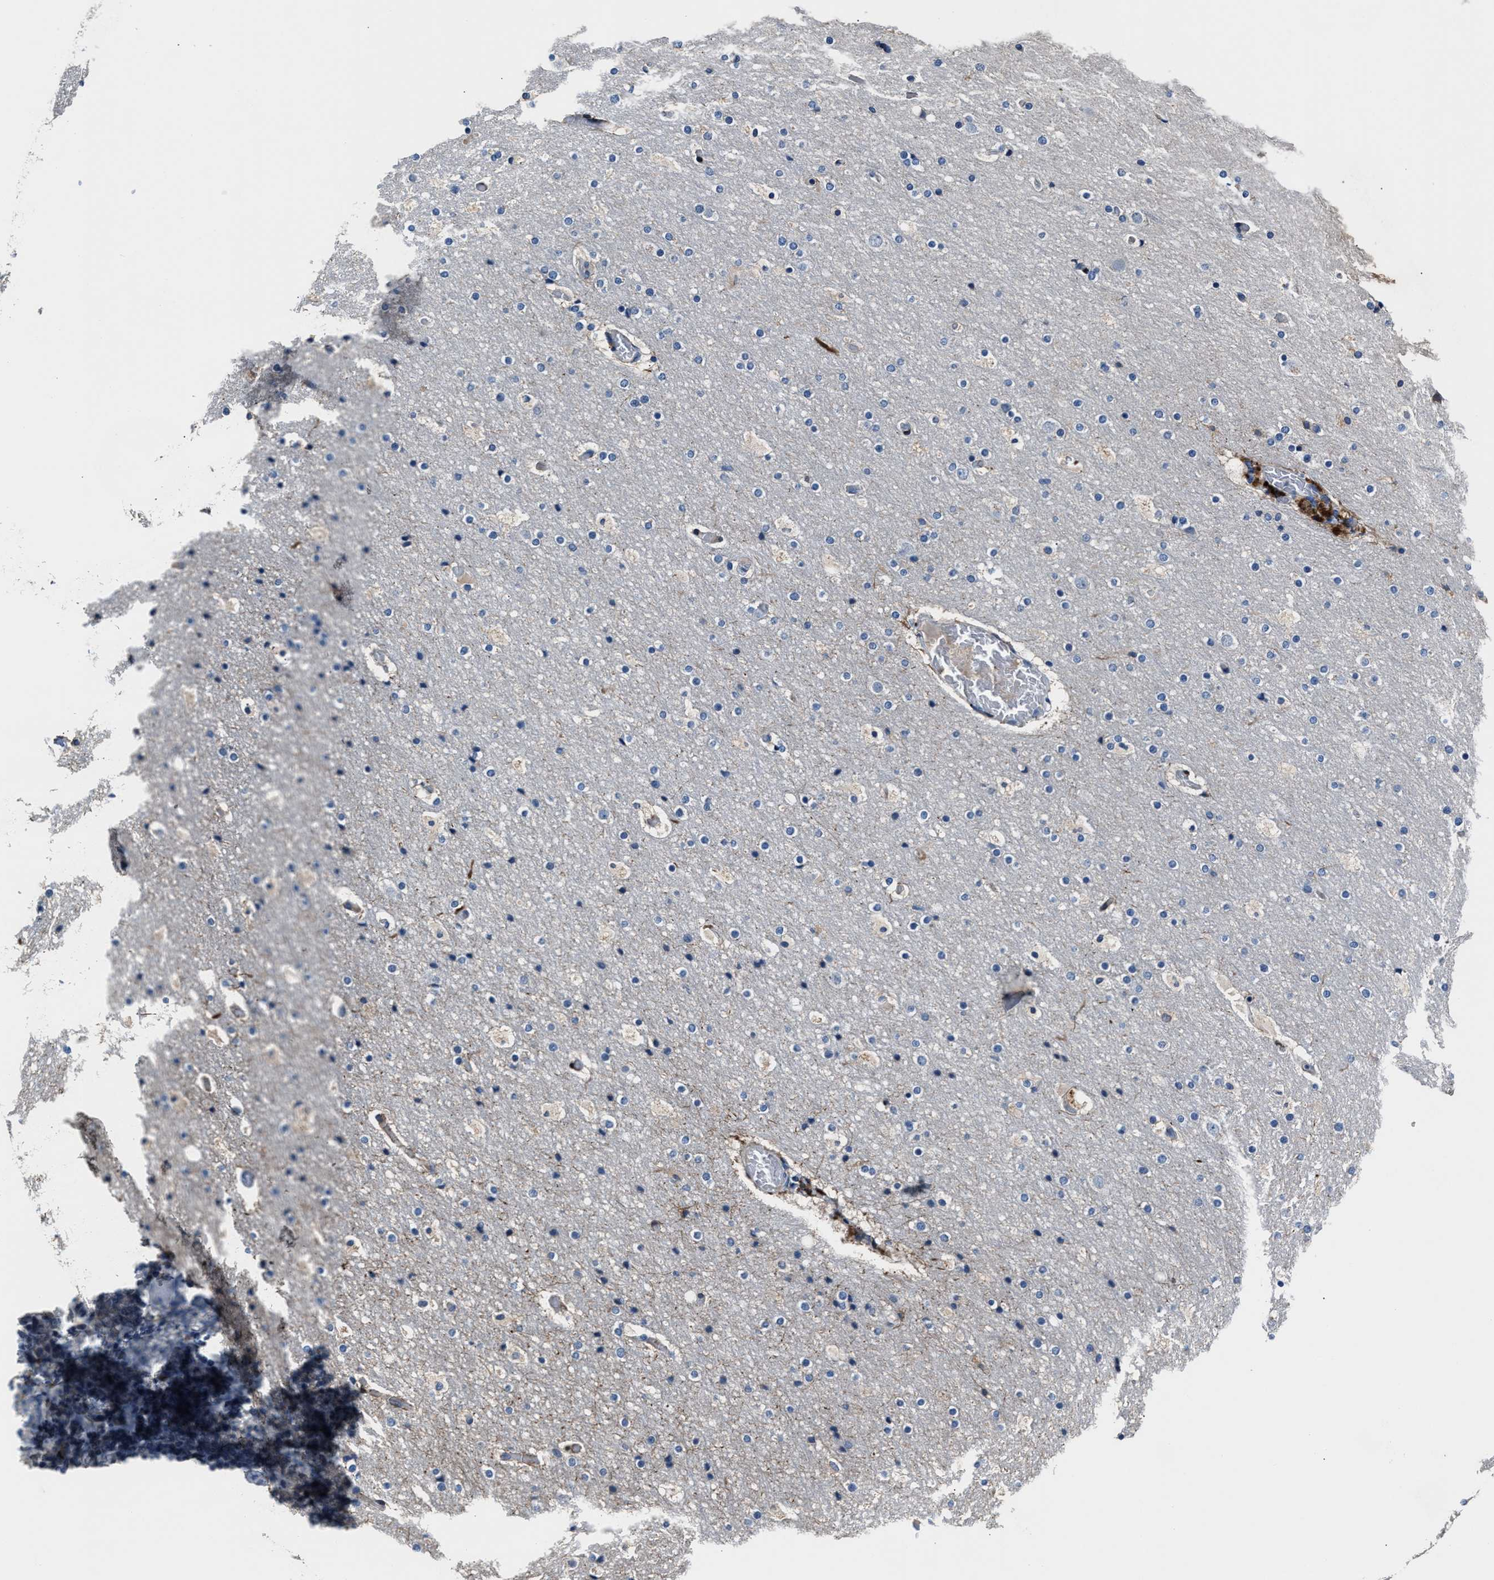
{"staining": {"intensity": "negative", "quantity": "none", "location": "none"}, "tissue": "cerebral cortex", "cell_type": "Endothelial cells", "image_type": "normal", "snomed": [{"axis": "morphology", "description": "Normal tissue, NOS"}, {"axis": "topography", "description": "Cerebral cortex"}], "caption": "Immunohistochemical staining of benign cerebral cortex demonstrates no significant staining in endothelial cells.", "gene": "DNAJC24", "patient": {"sex": "male", "age": 57}}